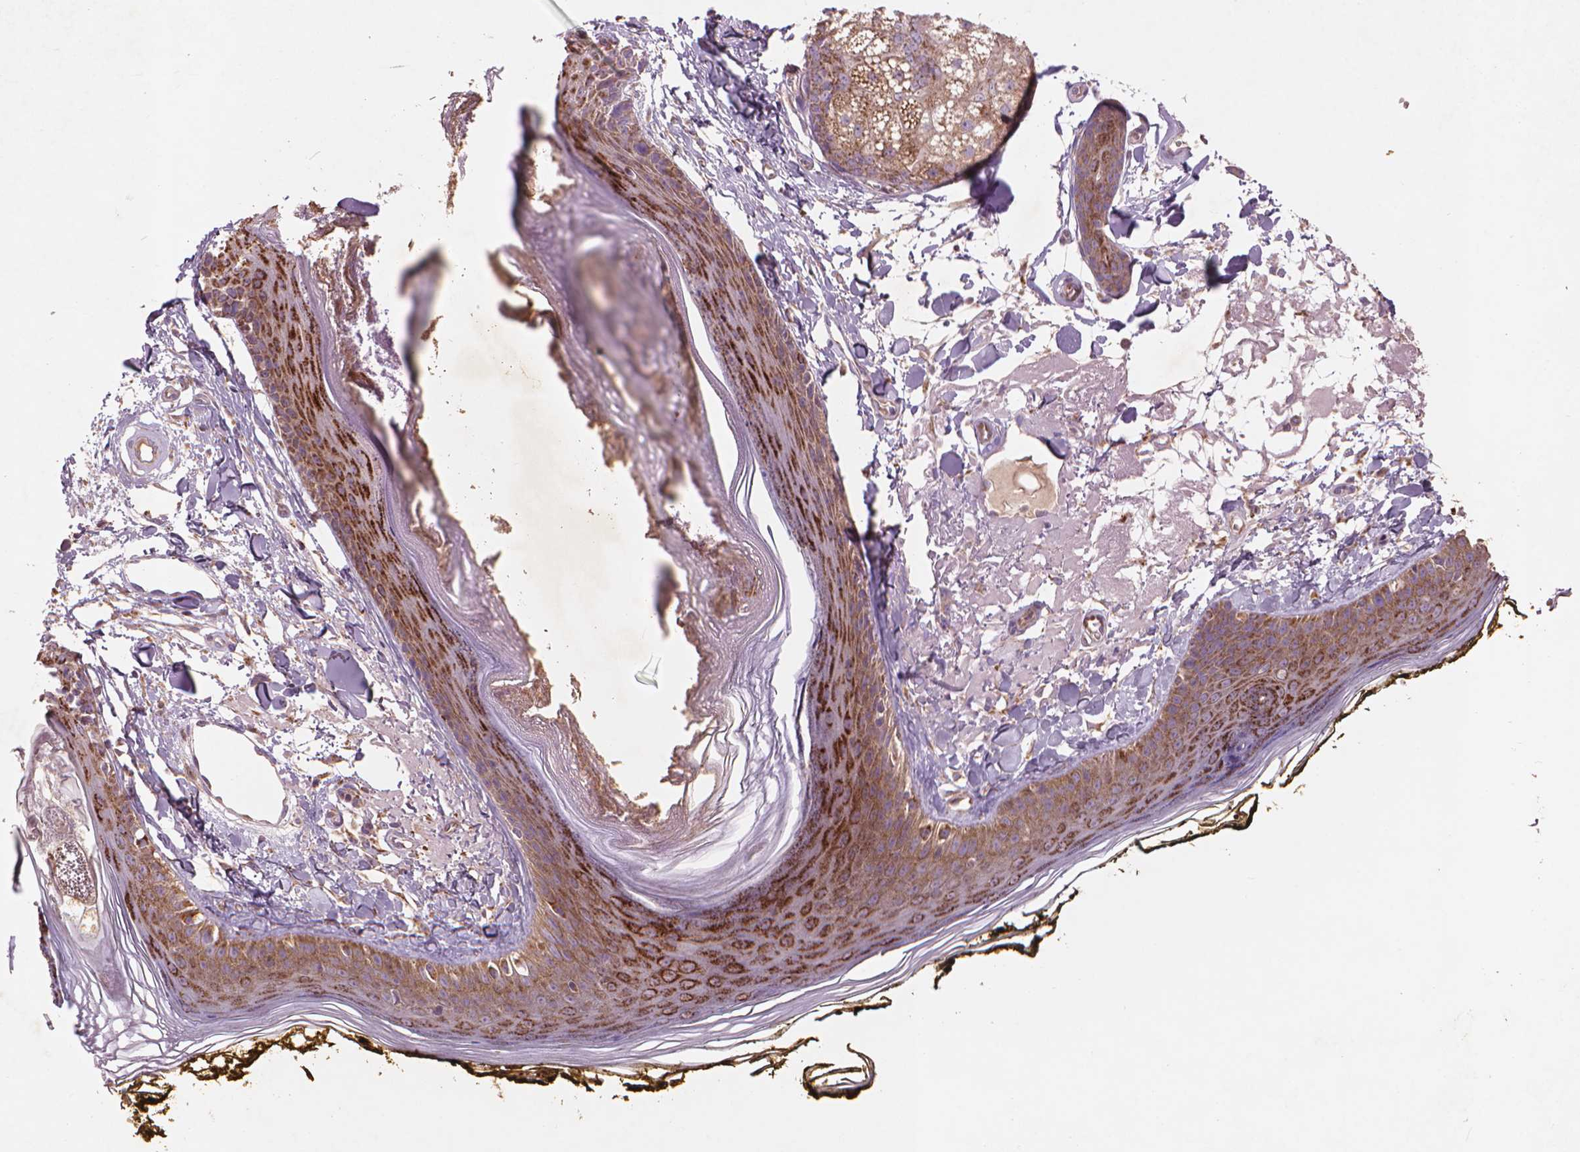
{"staining": {"intensity": "moderate", "quantity": ">75%", "location": "cytoplasmic/membranous"}, "tissue": "skin", "cell_type": "Fibroblasts", "image_type": "normal", "snomed": [{"axis": "morphology", "description": "Normal tissue, NOS"}, {"axis": "topography", "description": "Skin"}], "caption": "Protein analysis of normal skin shows moderate cytoplasmic/membranous staining in approximately >75% of fibroblasts. The staining is performed using DAB brown chromogen to label protein expression. The nuclei are counter-stained blue using hematoxylin.", "gene": "NLRX1", "patient": {"sex": "male", "age": 76}}